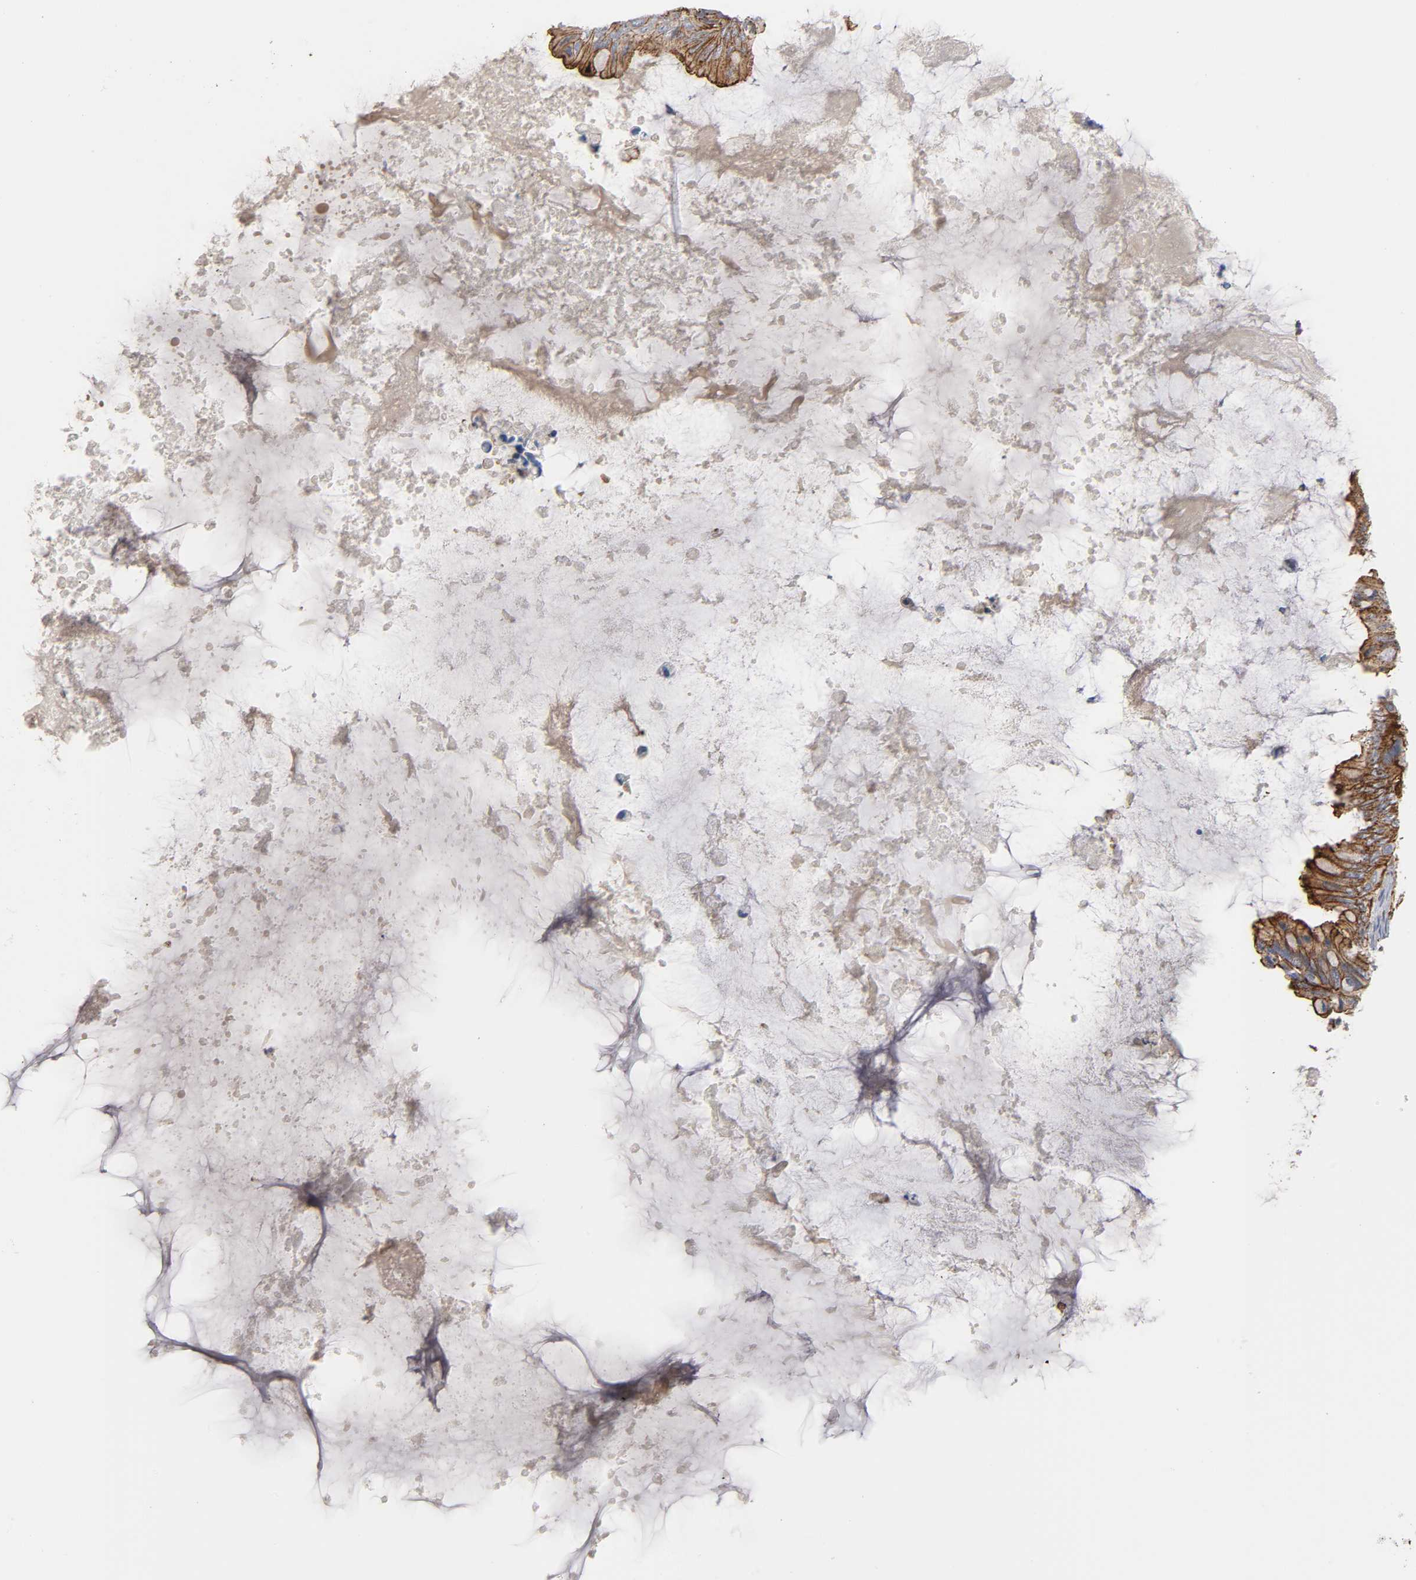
{"staining": {"intensity": "strong", "quantity": ">75%", "location": "cytoplasmic/membranous"}, "tissue": "ovarian cancer", "cell_type": "Tumor cells", "image_type": "cancer", "snomed": [{"axis": "morphology", "description": "Cystadenocarcinoma, mucinous, NOS"}, {"axis": "topography", "description": "Ovary"}], "caption": "This image displays immunohistochemistry (IHC) staining of human ovarian mucinous cystadenocarcinoma, with high strong cytoplasmic/membranous staining in about >75% of tumor cells.", "gene": "SPTAN1", "patient": {"sex": "female", "age": 80}}